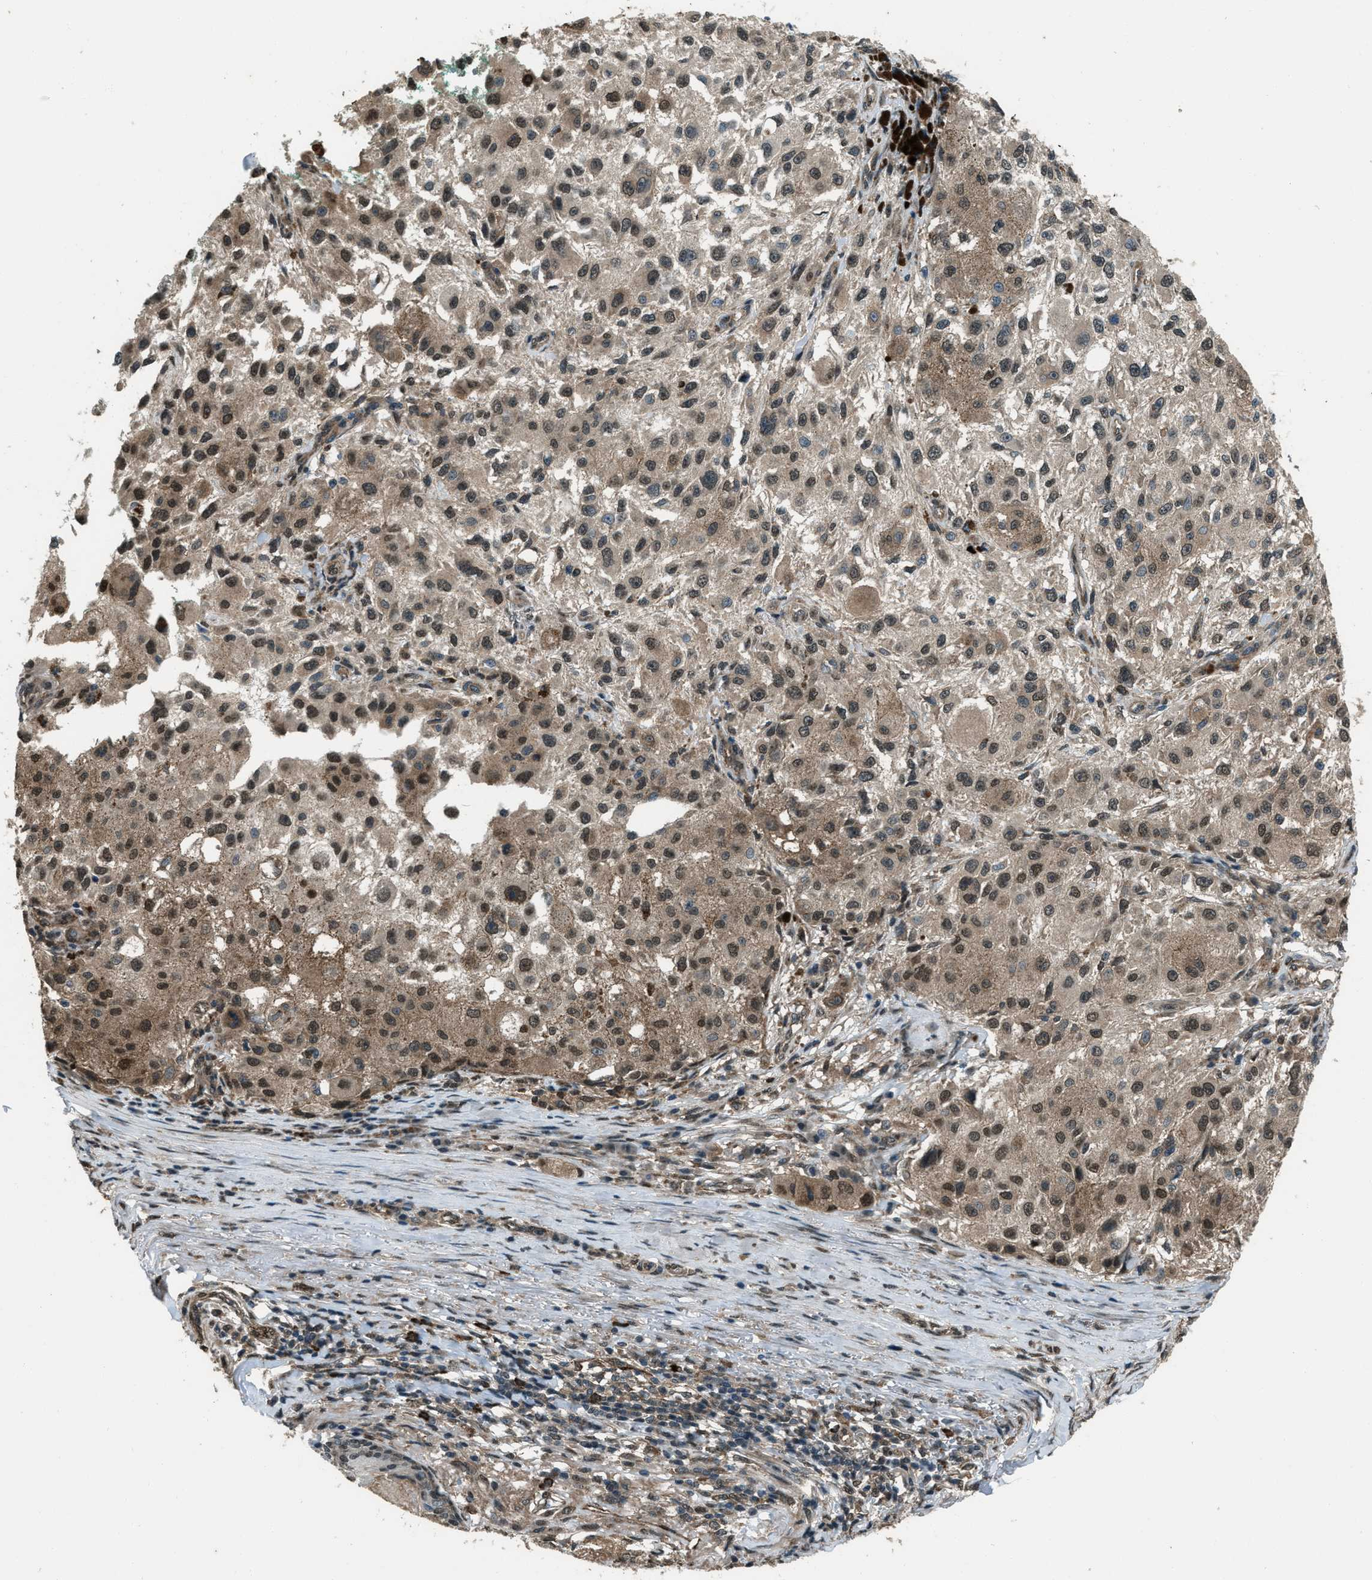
{"staining": {"intensity": "moderate", "quantity": ">75%", "location": "cytoplasmic/membranous,nuclear"}, "tissue": "melanoma", "cell_type": "Tumor cells", "image_type": "cancer", "snomed": [{"axis": "morphology", "description": "Necrosis, NOS"}, {"axis": "morphology", "description": "Malignant melanoma, NOS"}, {"axis": "topography", "description": "Skin"}], "caption": "Melanoma tissue shows moderate cytoplasmic/membranous and nuclear expression in about >75% of tumor cells", "gene": "SVIL", "patient": {"sex": "female", "age": 87}}